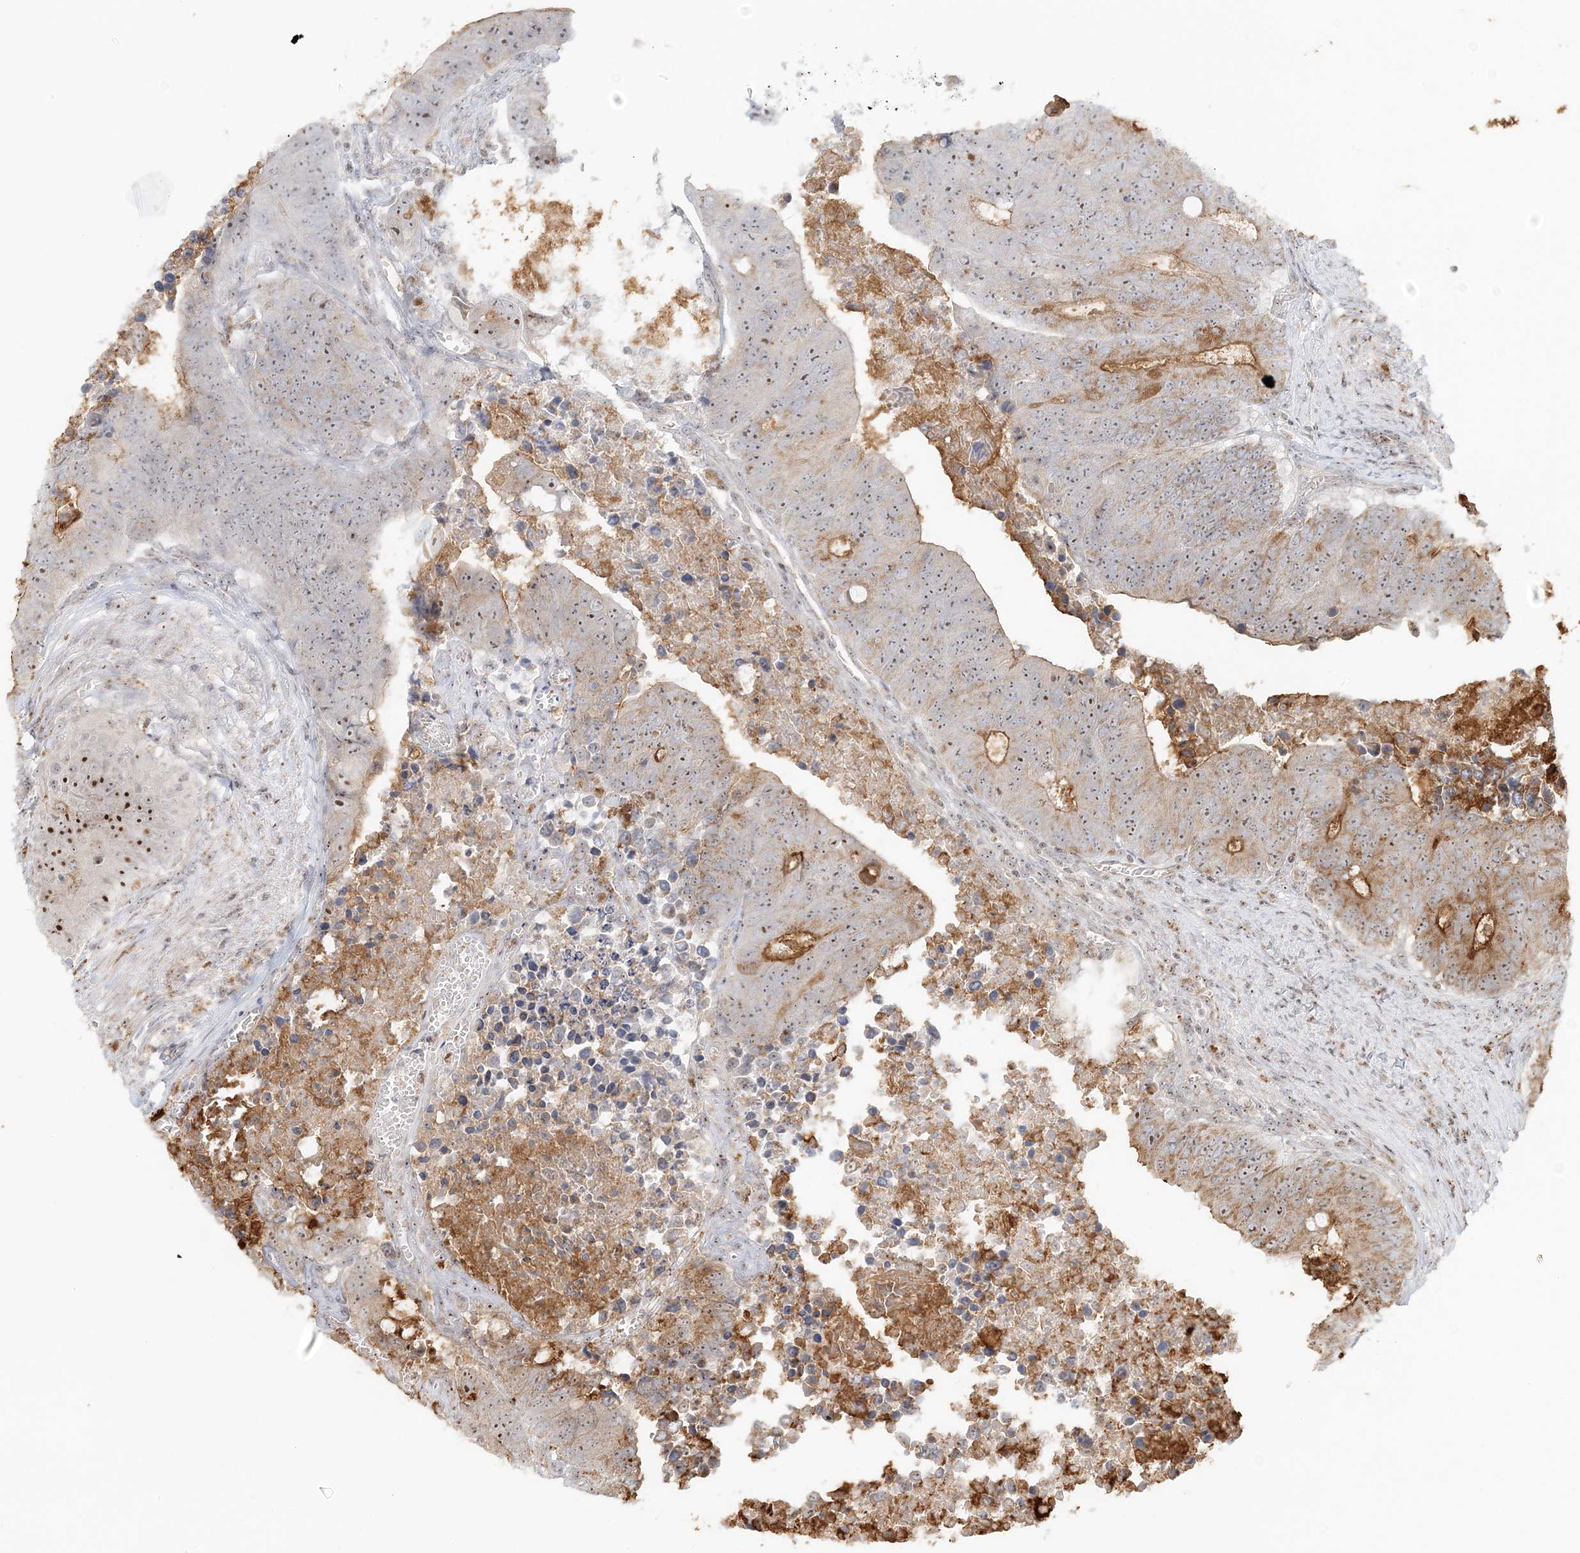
{"staining": {"intensity": "moderate", "quantity": "<25%", "location": "nuclear"}, "tissue": "colorectal cancer", "cell_type": "Tumor cells", "image_type": "cancer", "snomed": [{"axis": "morphology", "description": "Adenocarcinoma, NOS"}, {"axis": "topography", "description": "Colon"}], "caption": "This image reveals immunohistochemistry (IHC) staining of human adenocarcinoma (colorectal), with low moderate nuclear expression in approximately <25% of tumor cells.", "gene": "UBE2F", "patient": {"sex": "male", "age": 87}}